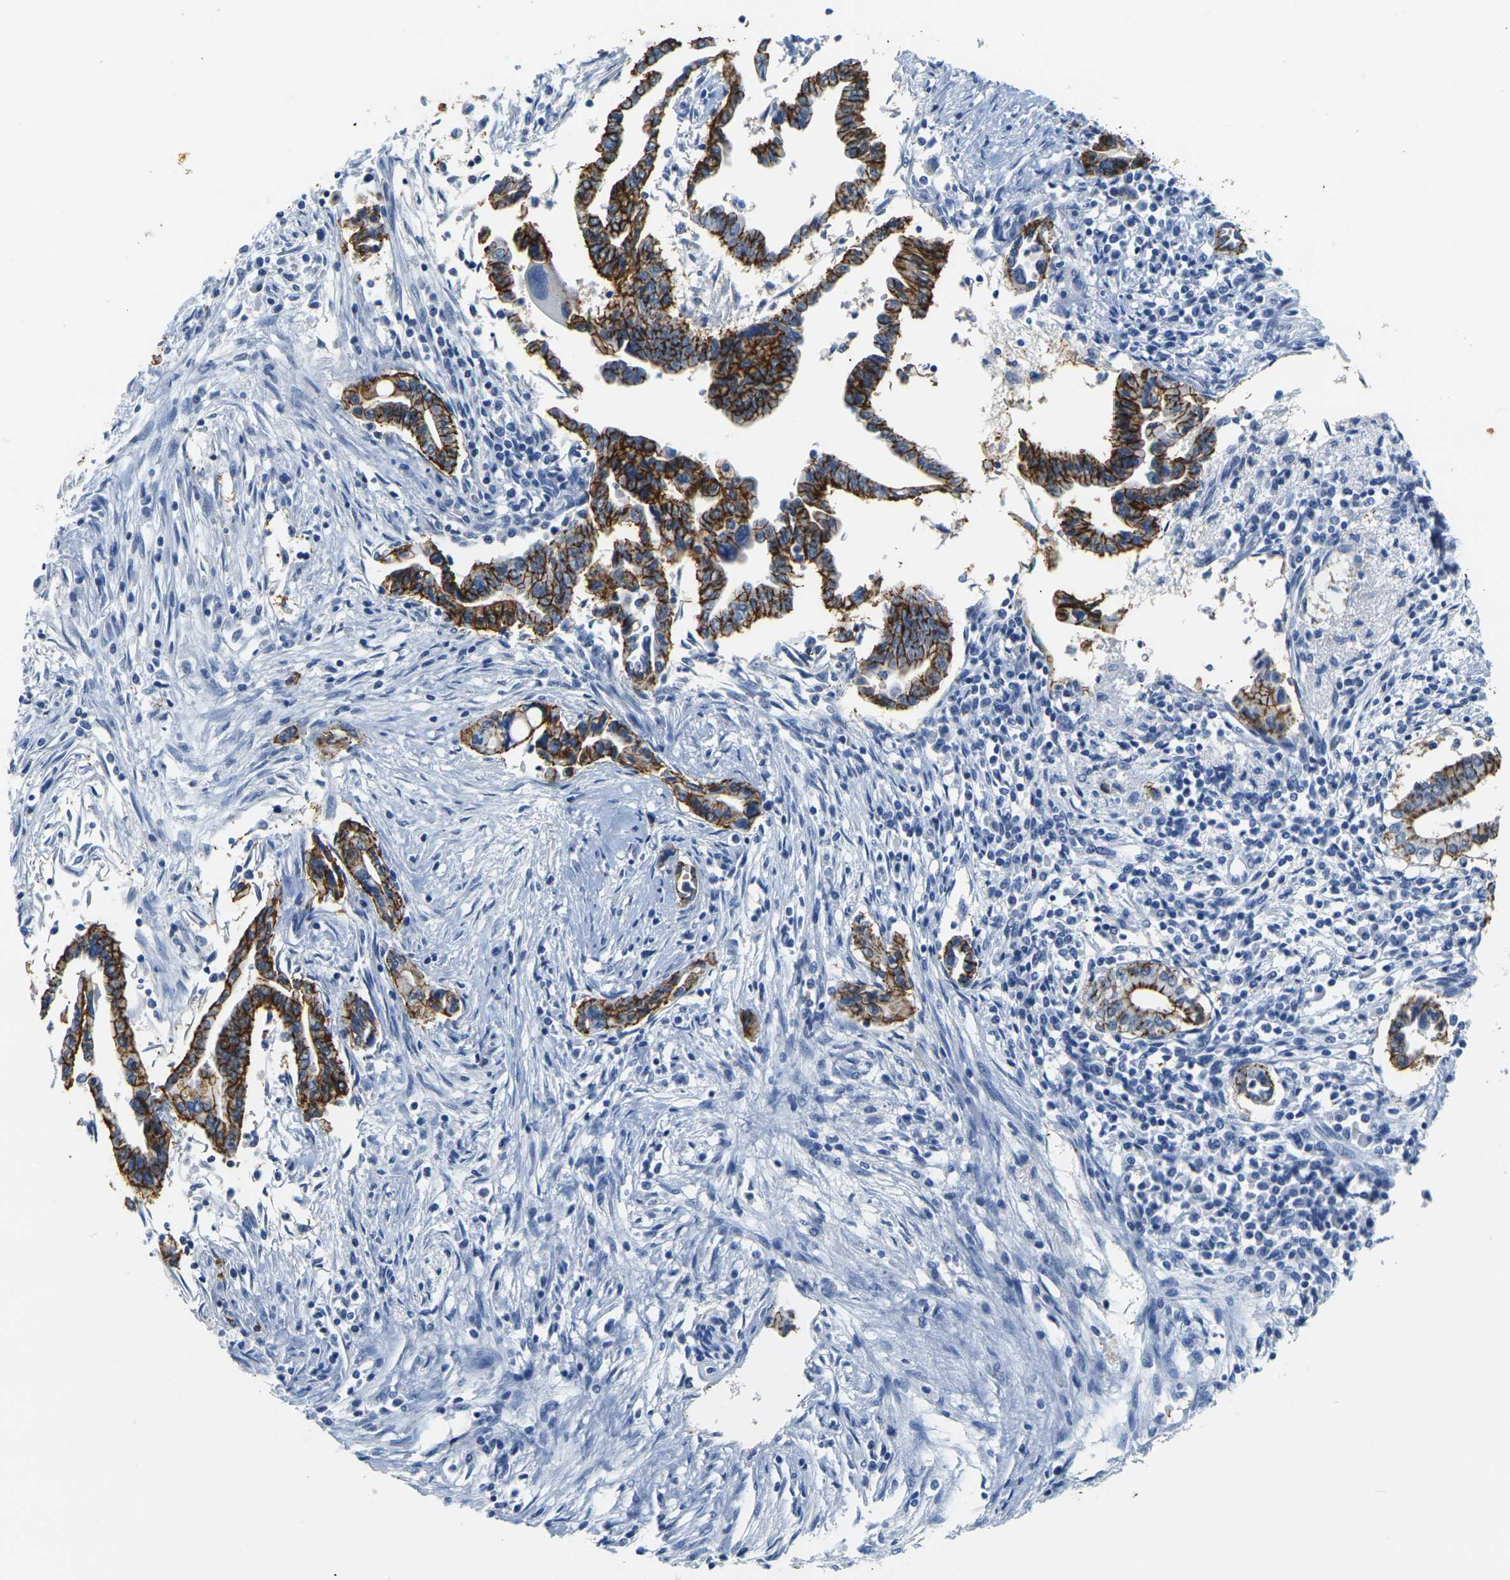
{"staining": {"intensity": "strong", "quantity": ">75%", "location": "cytoplasmic/membranous"}, "tissue": "pancreatic cancer", "cell_type": "Tumor cells", "image_type": "cancer", "snomed": [{"axis": "morphology", "description": "Adenocarcinoma, NOS"}, {"axis": "topography", "description": "Pancreas"}], "caption": "This is a histology image of IHC staining of pancreatic adenocarcinoma, which shows strong positivity in the cytoplasmic/membranous of tumor cells.", "gene": "CLDN7", "patient": {"sex": "female", "age": 57}}